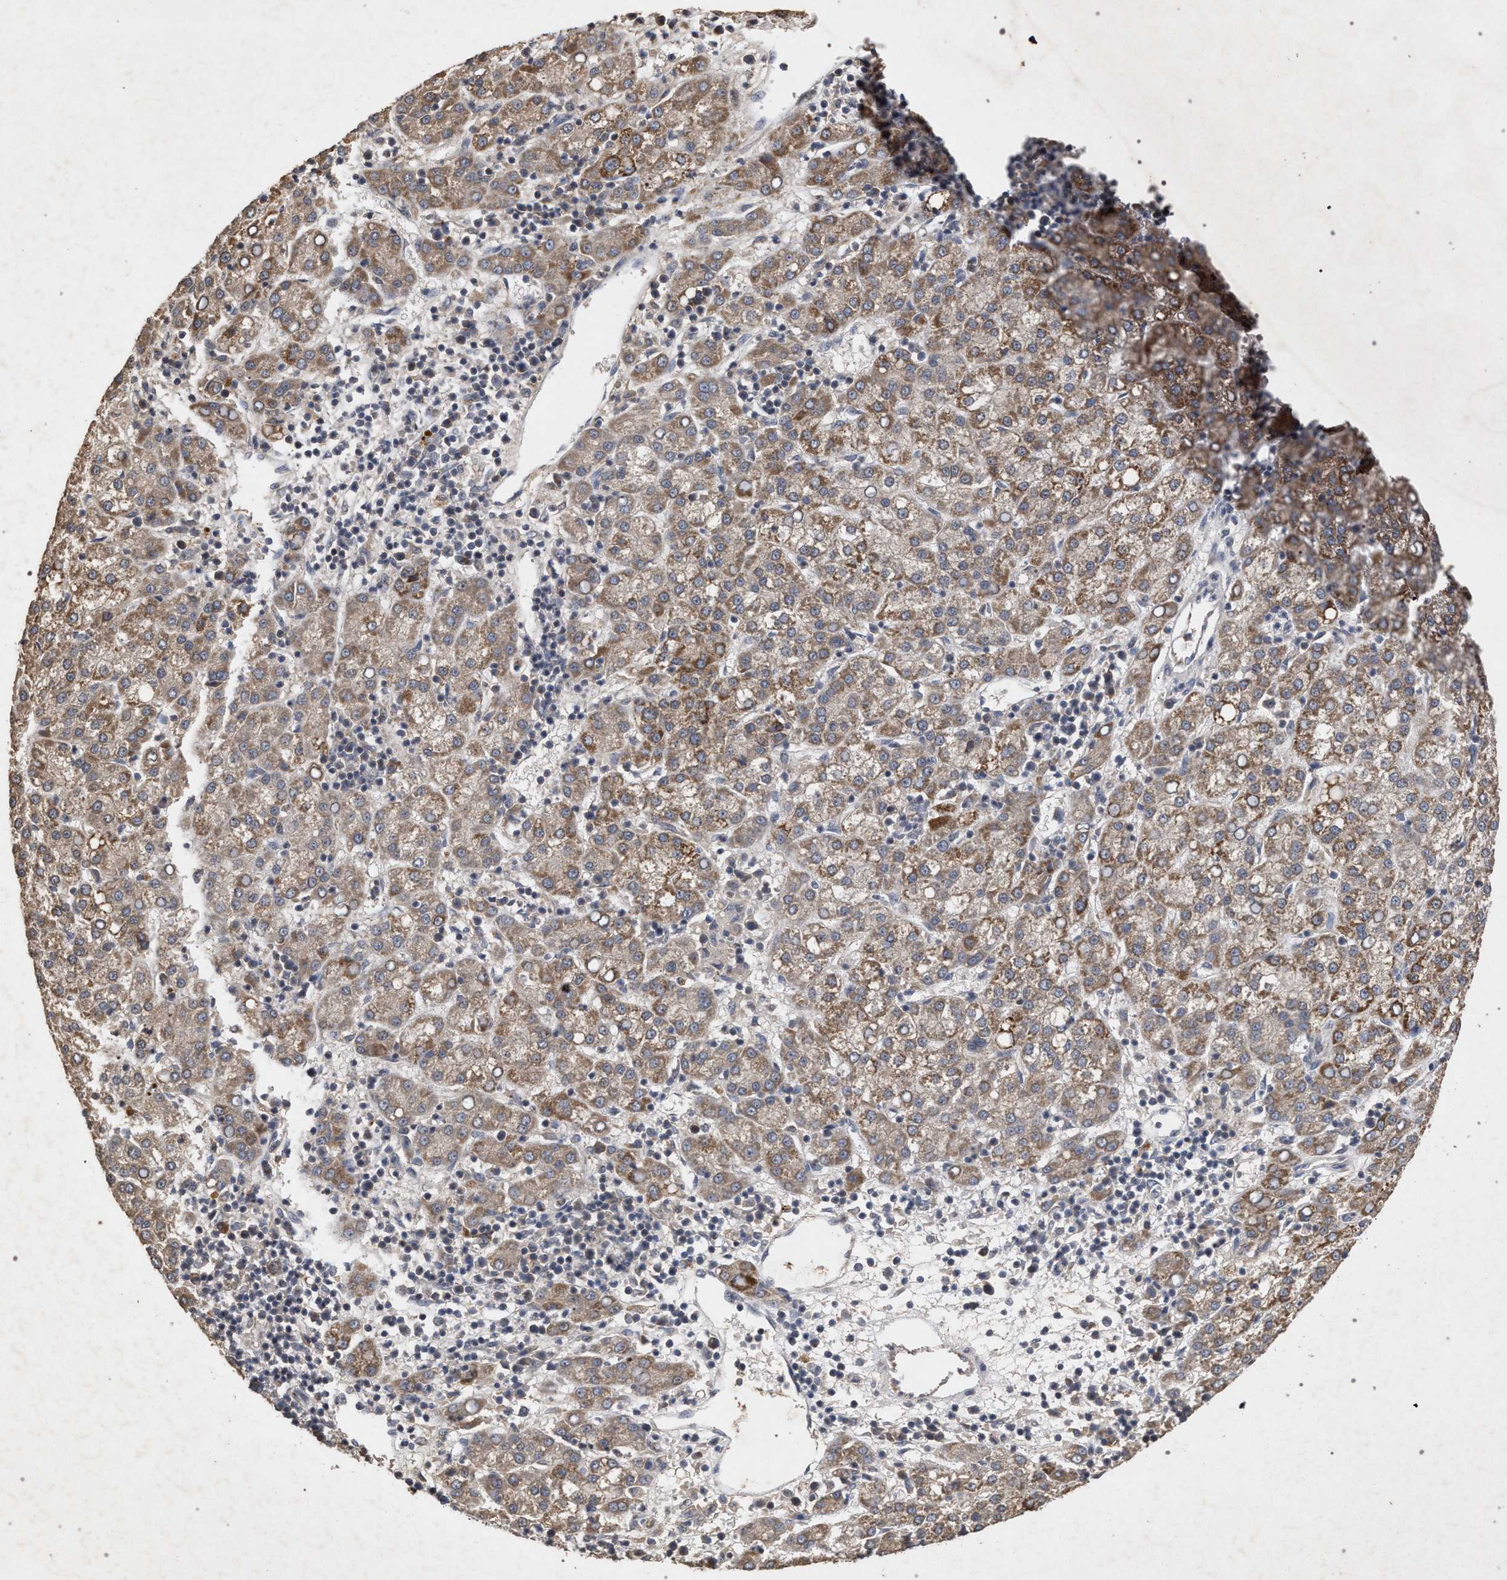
{"staining": {"intensity": "strong", "quantity": ">75%", "location": "cytoplasmic/membranous"}, "tissue": "liver cancer", "cell_type": "Tumor cells", "image_type": "cancer", "snomed": [{"axis": "morphology", "description": "Carcinoma, Hepatocellular, NOS"}, {"axis": "topography", "description": "Liver"}], "caption": "High-magnification brightfield microscopy of liver cancer stained with DAB (3,3'-diaminobenzidine) (brown) and counterstained with hematoxylin (blue). tumor cells exhibit strong cytoplasmic/membranous expression is identified in about>75% of cells. (Brightfield microscopy of DAB IHC at high magnification).", "gene": "PKD2L1", "patient": {"sex": "female", "age": 58}}